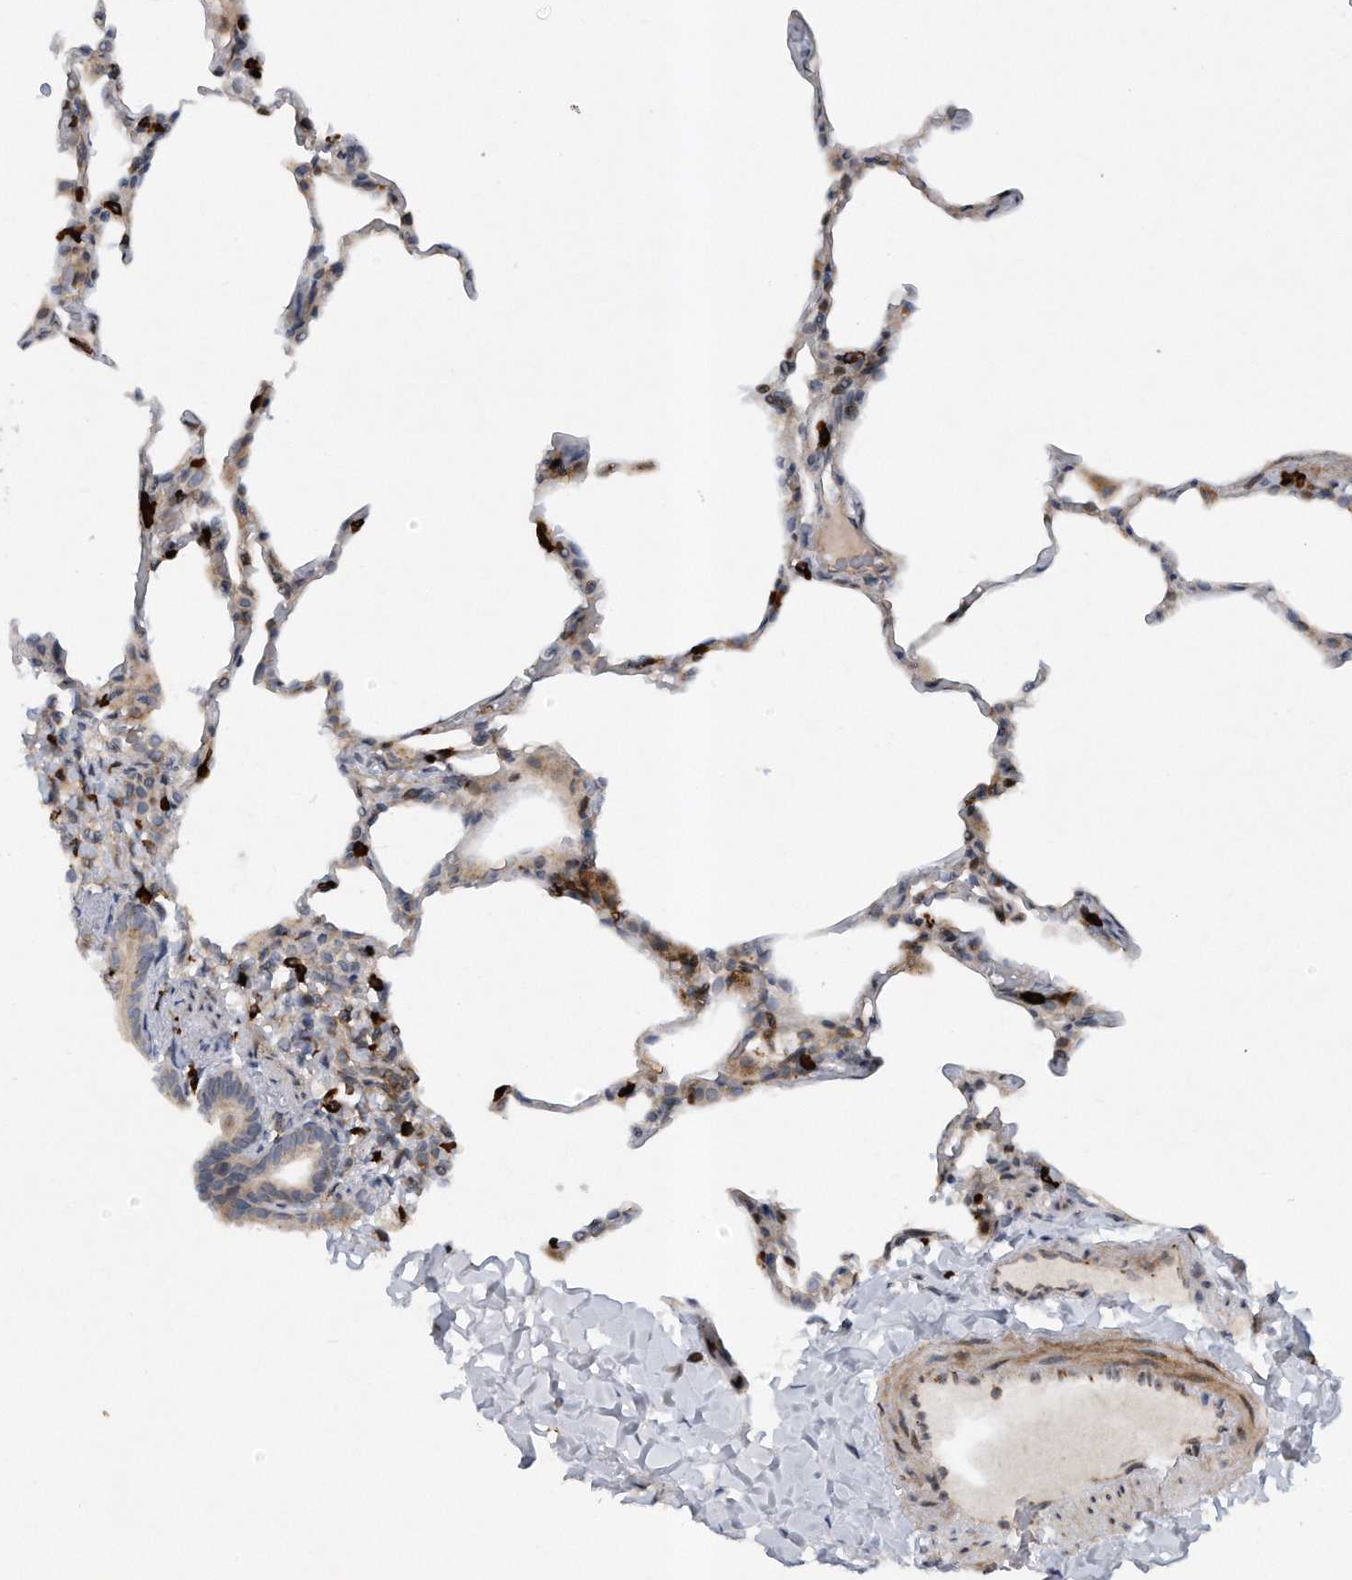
{"staining": {"intensity": "strong", "quantity": "<25%", "location": "cytoplasmic/membranous"}, "tissue": "lung", "cell_type": "Alveolar cells", "image_type": "normal", "snomed": [{"axis": "morphology", "description": "Normal tissue, NOS"}, {"axis": "topography", "description": "Lung"}], "caption": "Immunohistochemistry of unremarkable lung exhibits medium levels of strong cytoplasmic/membranous expression in approximately <25% of alveolar cells.", "gene": "PGBD2", "patient": {"sex": "male", "age": 20}}